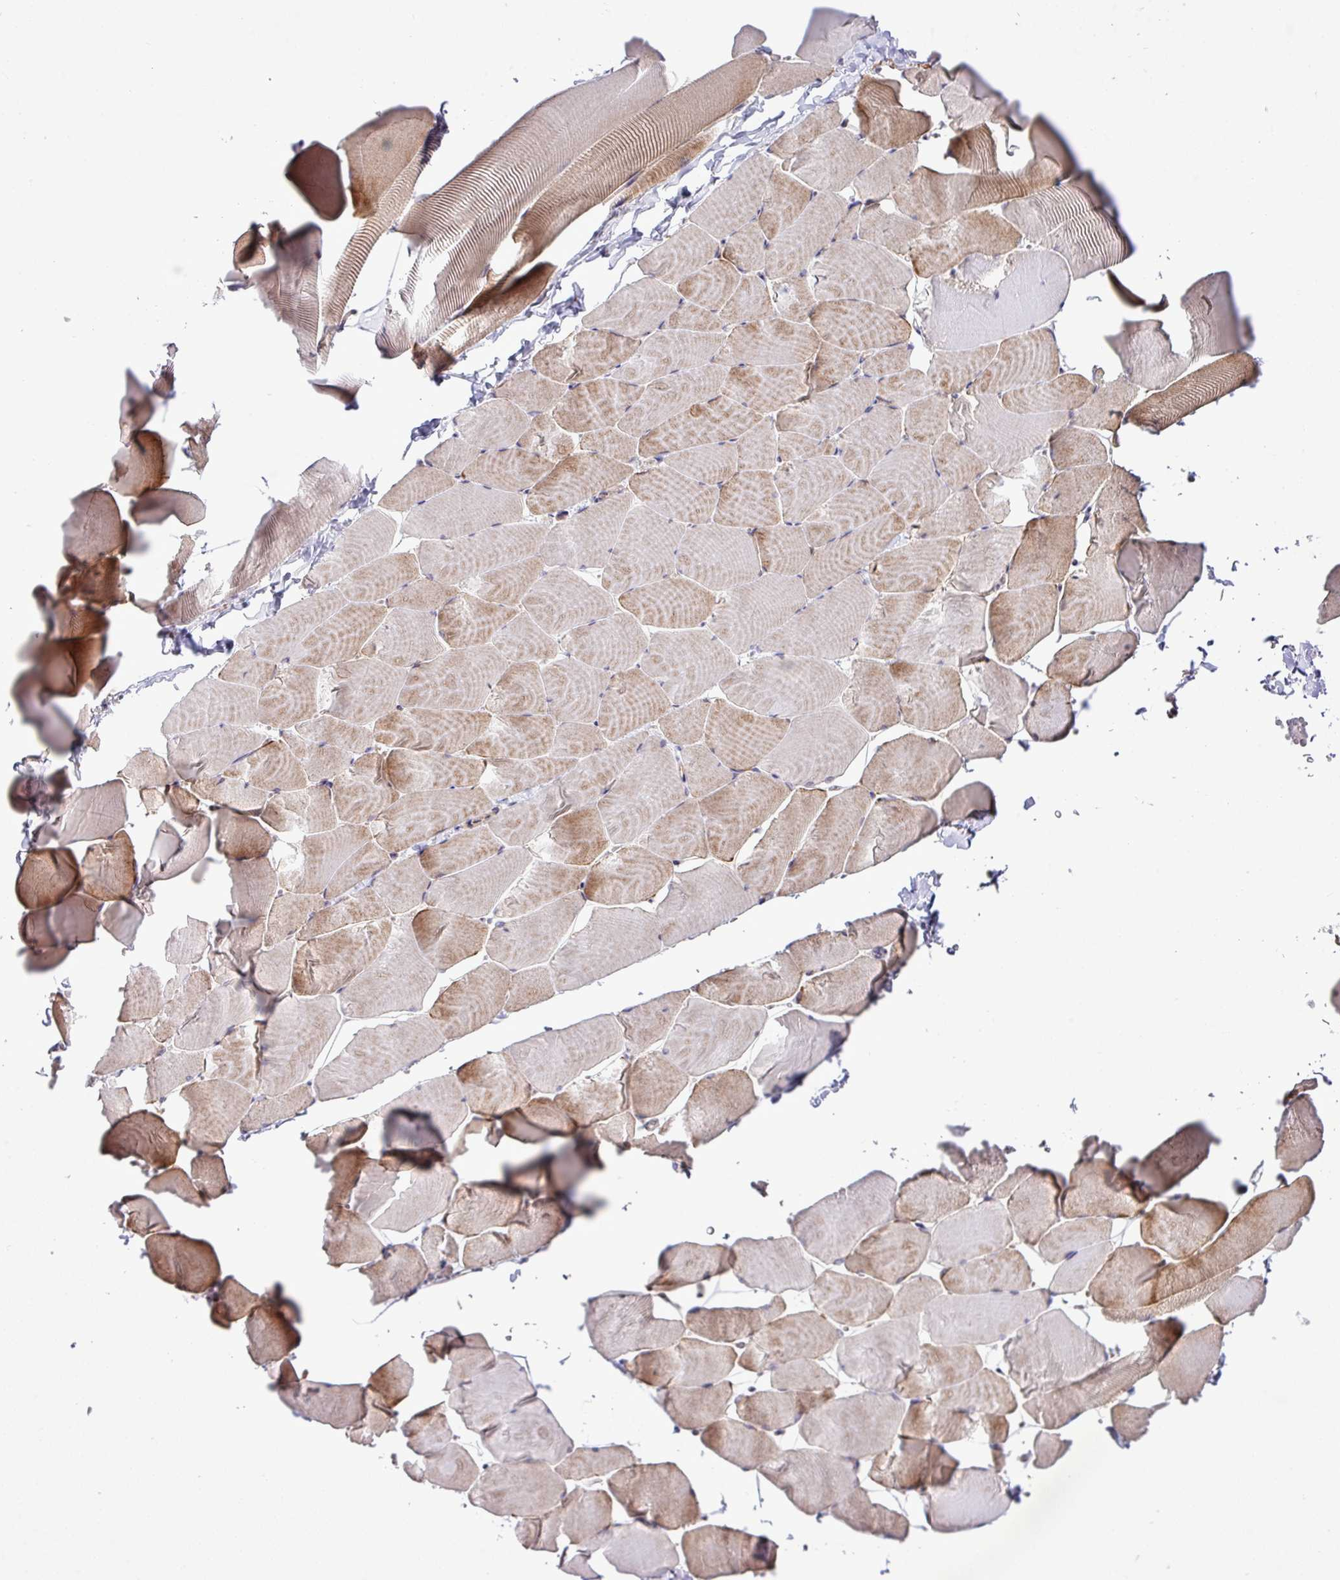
{"staining": {"intensity": "moderate", "quantity": "<25%", "location": "cytoplasmic/membranous"}, "tissue": "skeletal muscle", "cell_type": "Myocytes", "image_type": "normal", "snomed": [{"axis": "morphology", "description": "Normal tissue, NOS"}, {"axis": "topography", "description": "Skeletal muscle"}], "caption": "Protein staining displays moderate cytoplasmic/membranous staining in about <25% of myocytes in normal skeletal muscle.", "gene": "B3GNT9", "patient": {"sex": "male", "age": 25}}